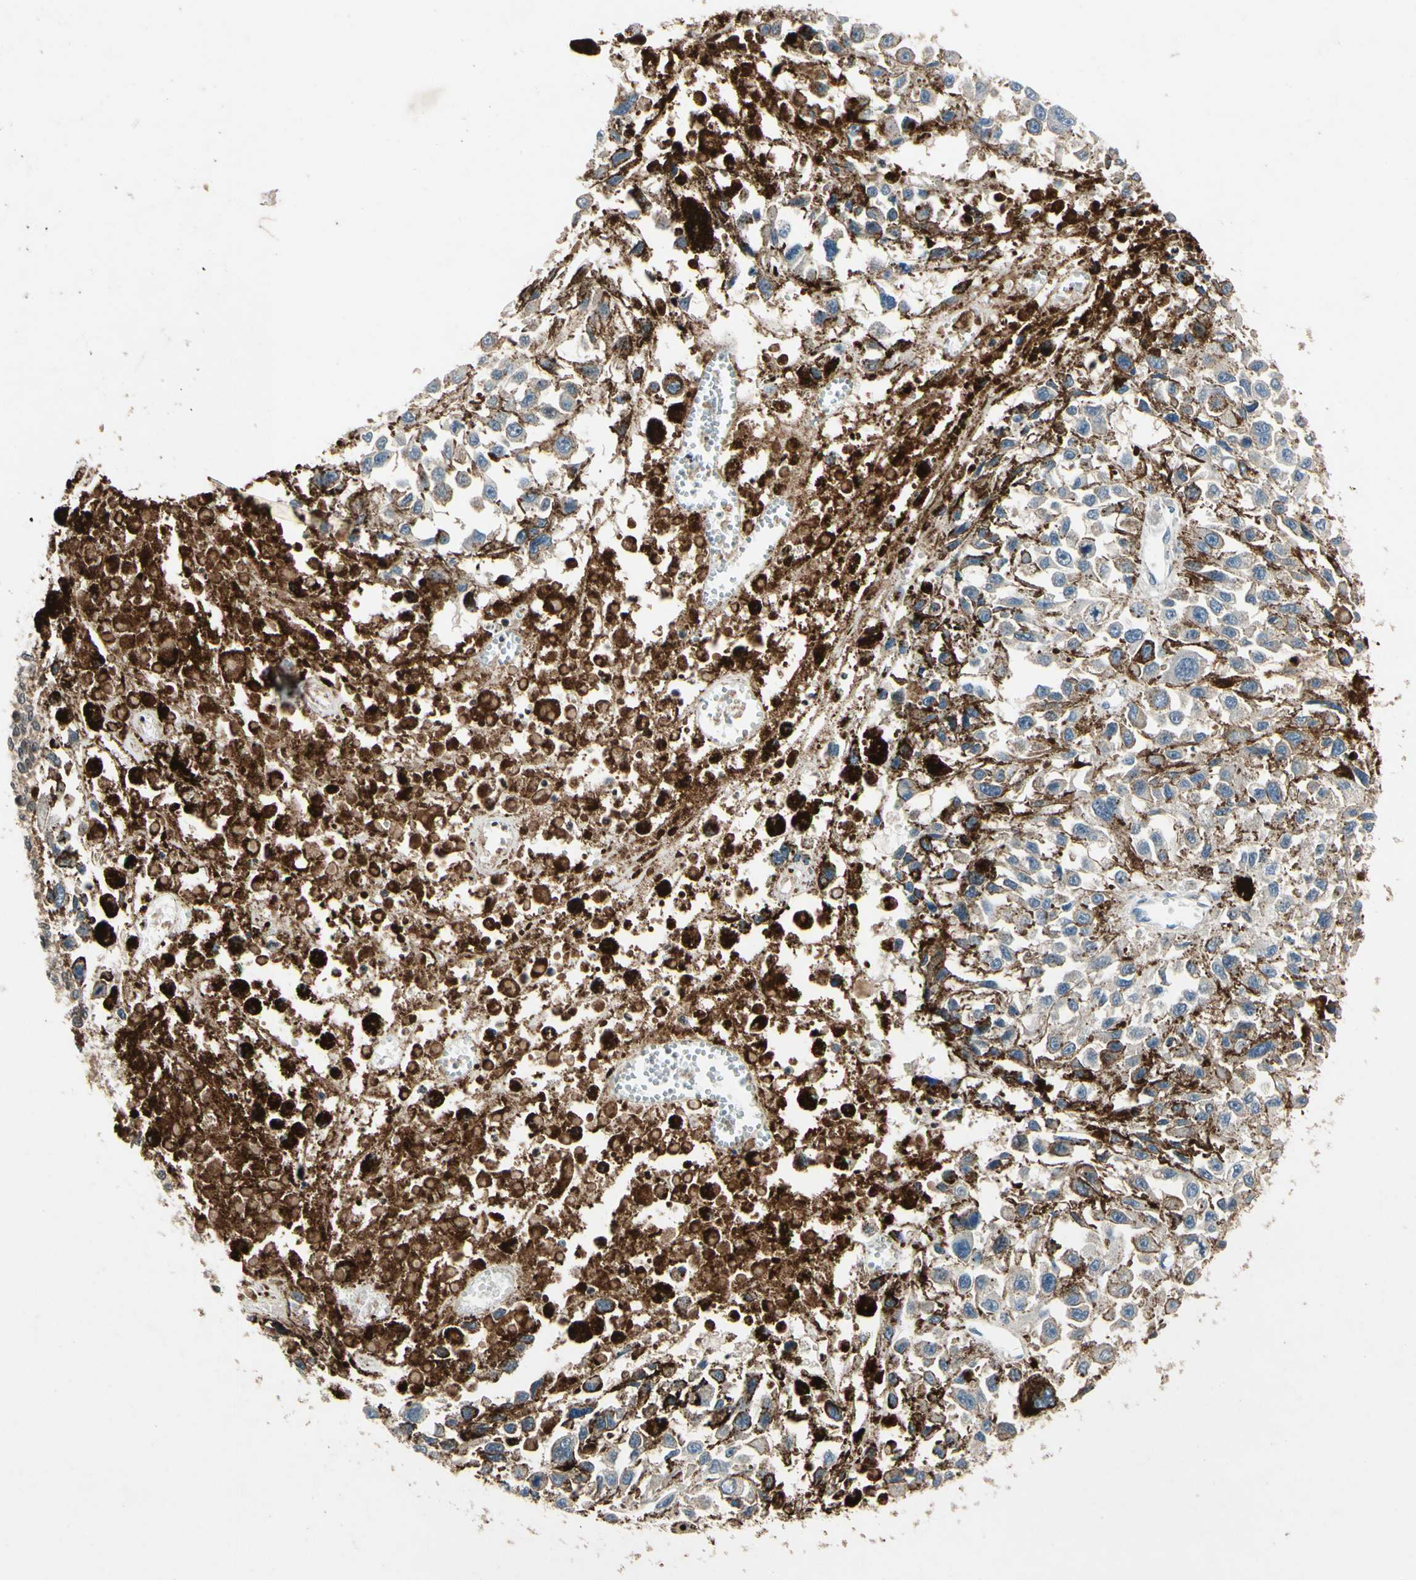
{"staining": {"intensity": "weak", "quantity": "<25%", "location": "cytoplasmic/membranous"}, "tissue": "melanoma", "cell_type": "Tumor cells", "image_type": "cancer", "snomed": [{"axis": "morphology", "description": "Malignant melanoma, Metastatic site"}, {"axis": "topography", "description": "Lymph node"}], "caption": "An immunohistochemistry (IHC) histopathology image of malignant melanoma (metastatic site) is shown. There is no staining in tumor cells of malignant melanoma (metastatic site).", "gene": "DPY19L3", "patient": {"sex": "male", "age": 59}}